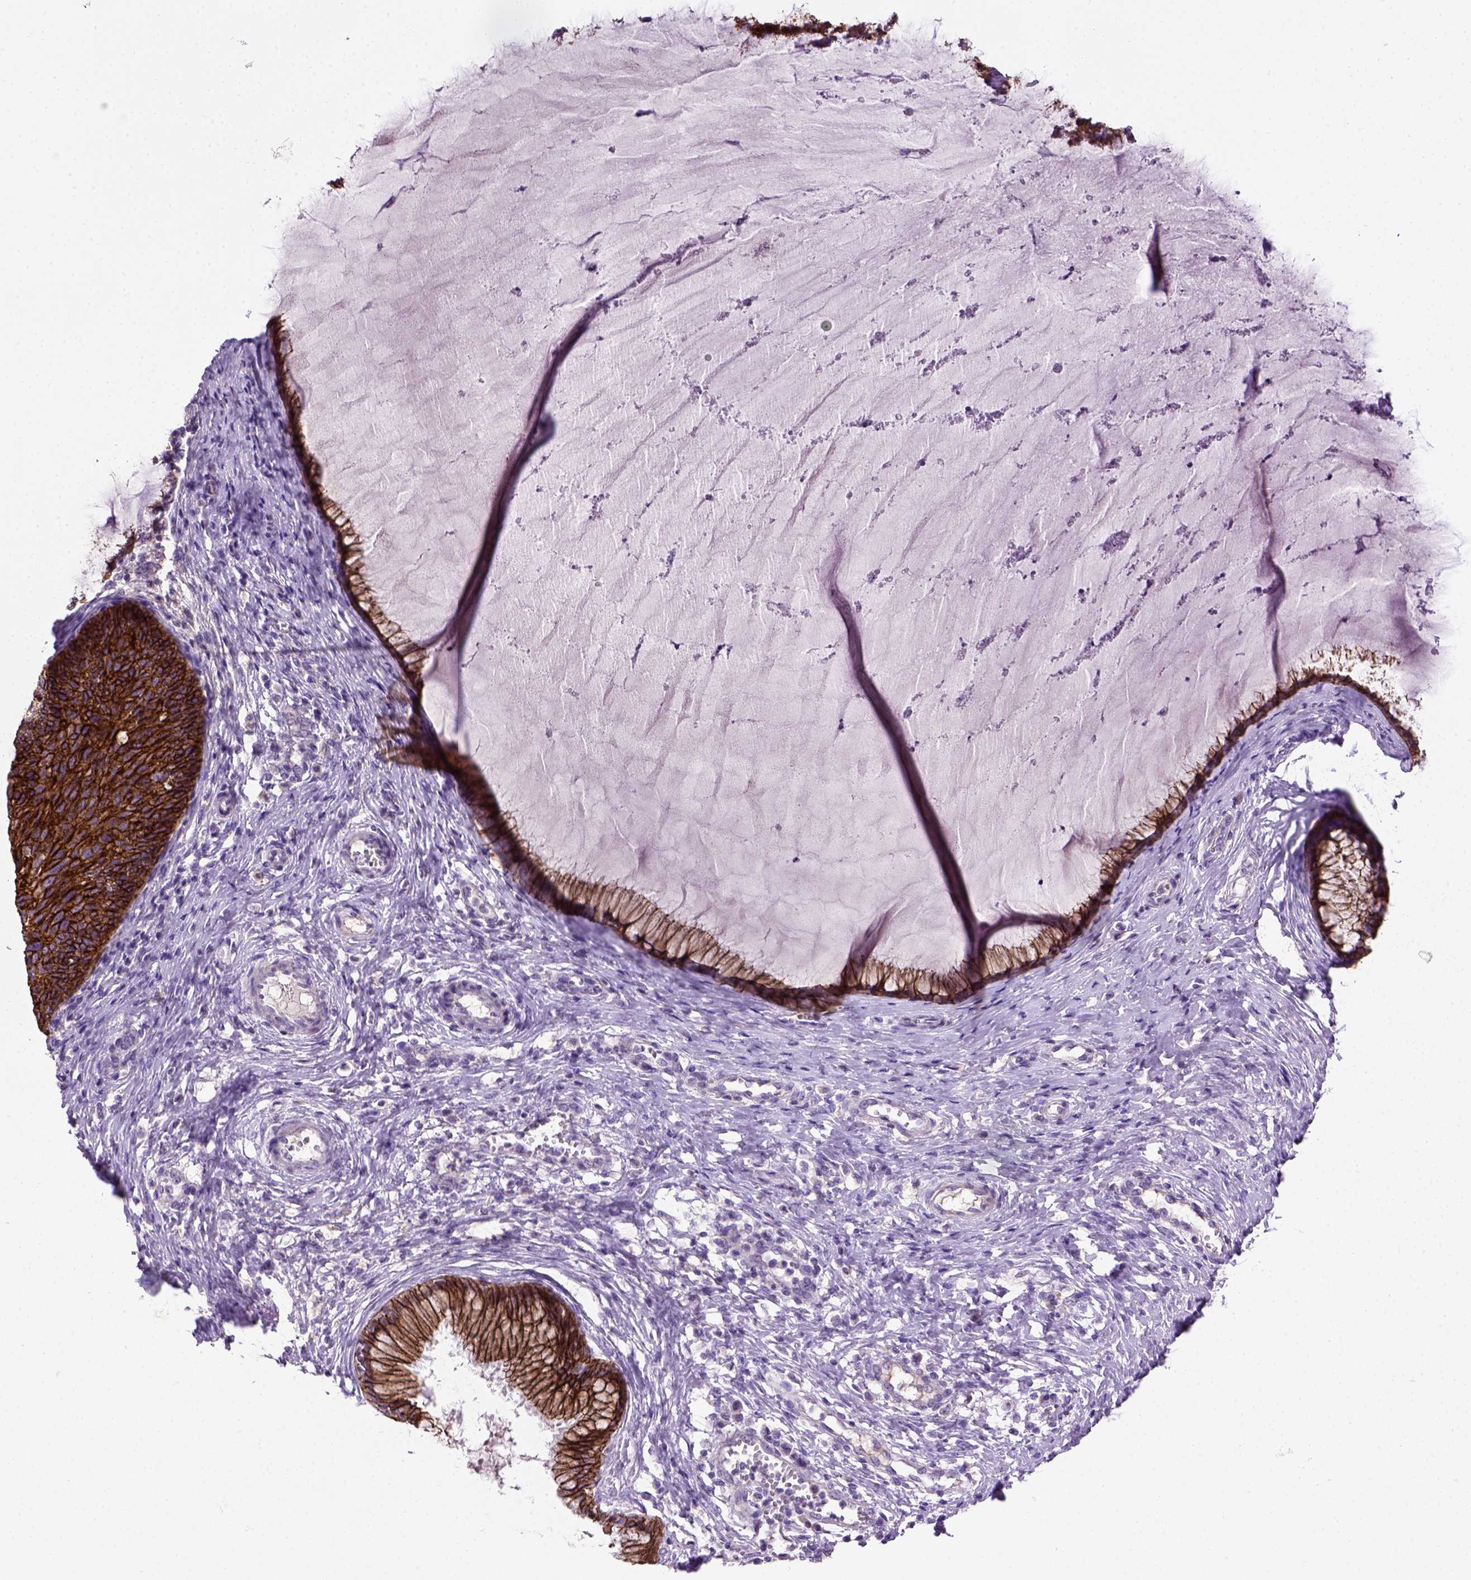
{"staining": {"intensity": "strong", "quantity": ">75%", "location": "cytoplasmic/membranous"}, "tissue": "cervical cancer", "cell_type": "Tumor cells", "image_type": "cancer", "snomed": [{"axis": "morphology", "description": "Squamous cell carcinoma, NOS"}, {"axis": "topography", "description": "Cervix"}], "caption": "Cervical cancer tissue shows strong cytoplasmic/membranous positivity in about >75% of tumor cells The protein is shown in brown color, while the nuclei are stained blue.", "gene": "CDH1", "patient": {"sex": "female", "age": 36}}